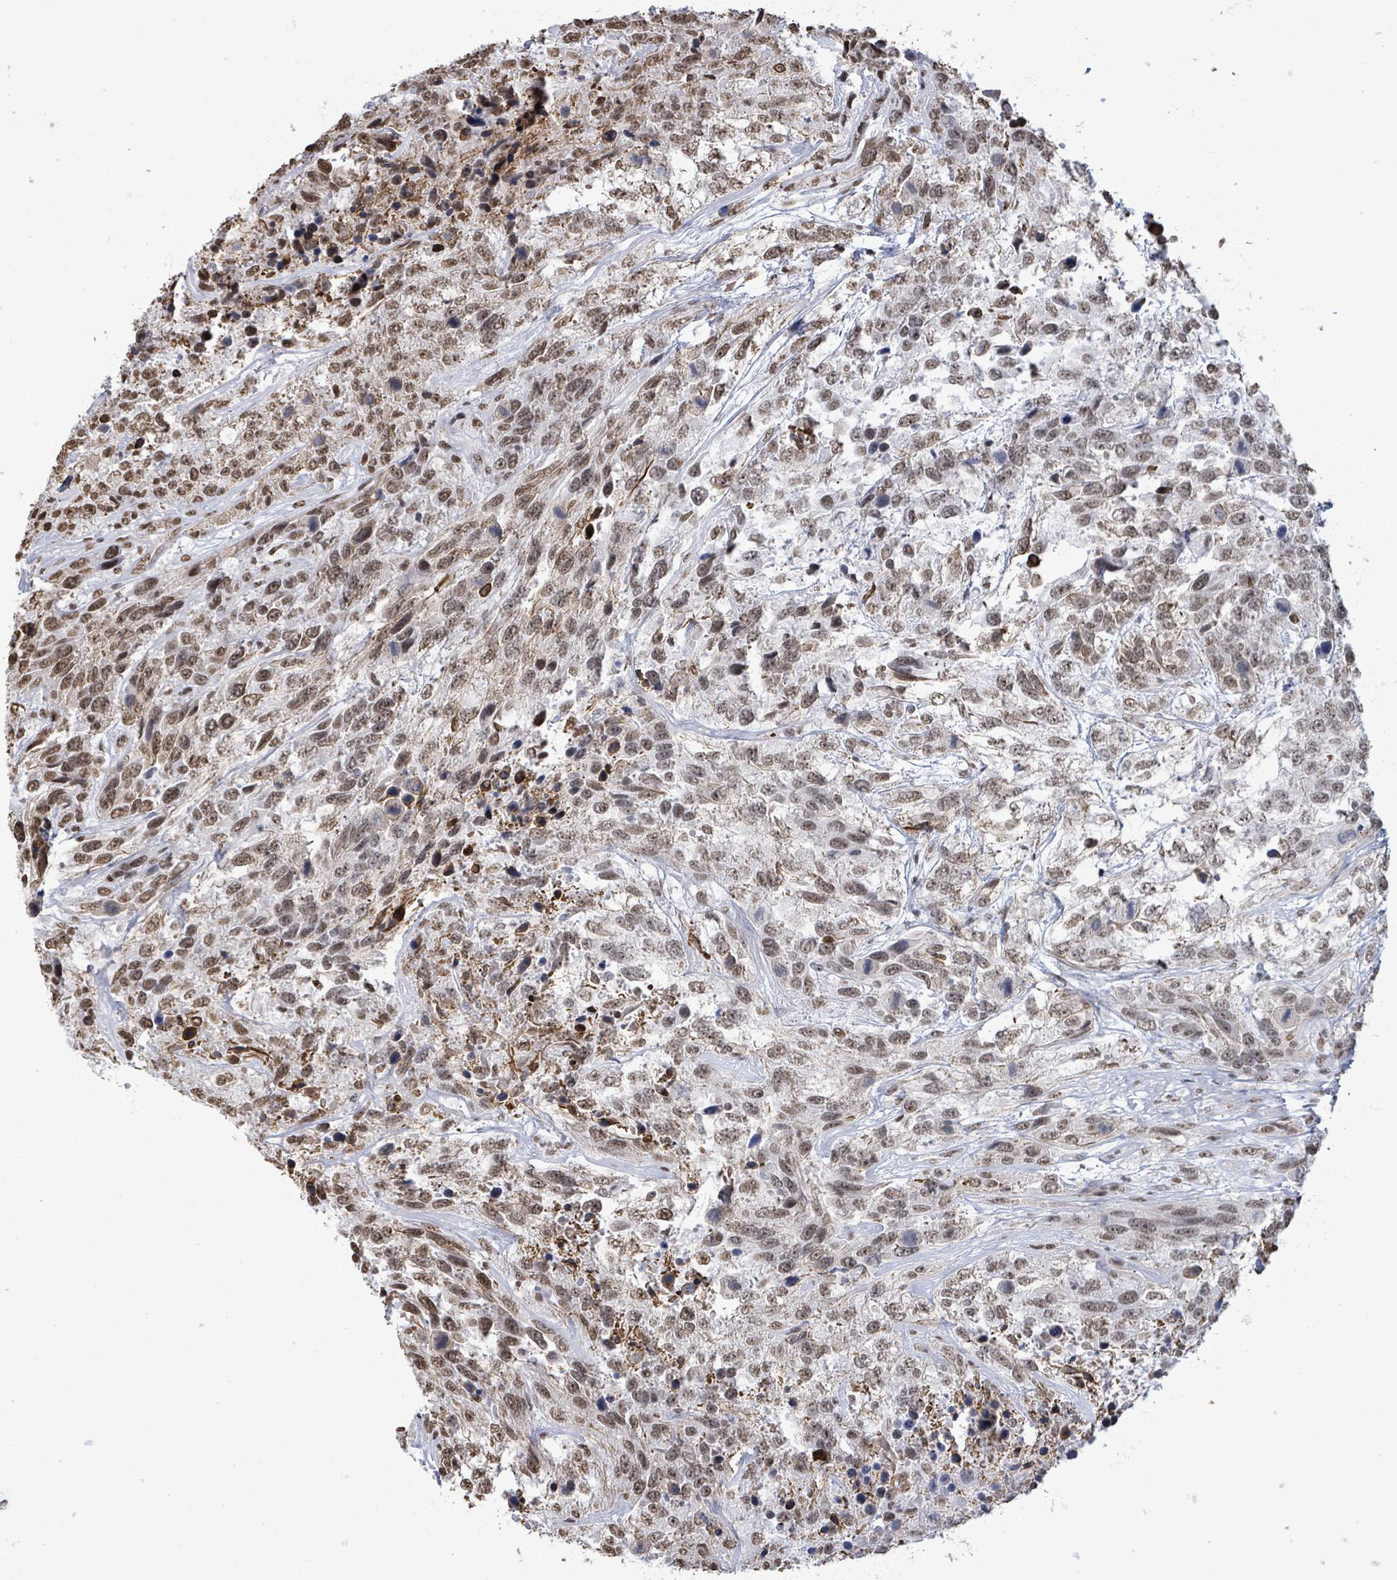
{"staining": {"intensity": "moderate", "quantity": ">75%", "location": "nuclear"}, "tissue": "urothelial cancer", "cell_type": "Tumor cells", "image_type": "cancer", "snomed": [{"axis": "morphology", "description": "Urothelial carcinoma, High grade"}, {"axis": "topography", "description": "Urinary bladder"}], "caption": "Human urothelial cancer stained with a protein marker displays moderate staining in tumor cells.", "gene": "SAMD14", "patient": {"sex": "female", "age": 70}}